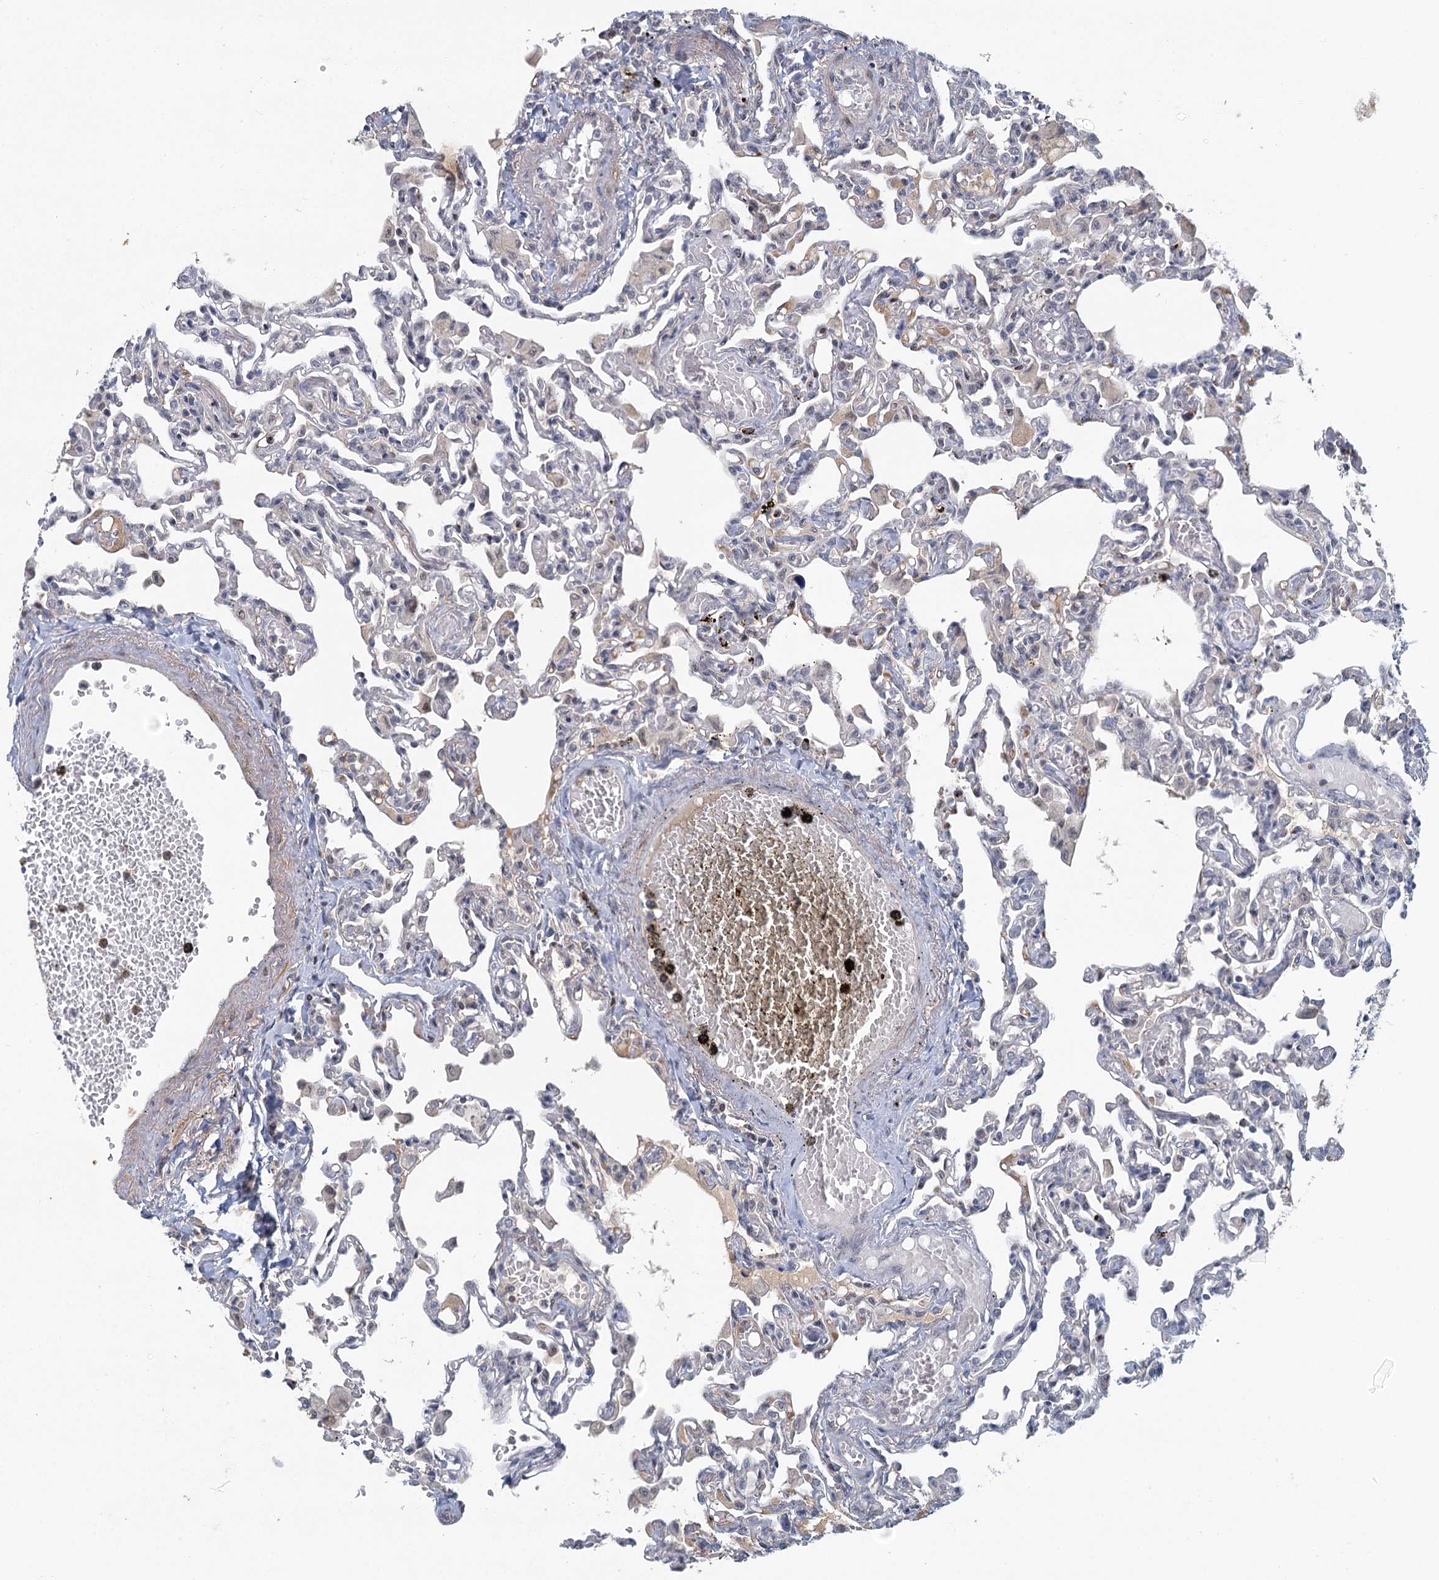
{"staining": {"intensity": "weak", "quantity": "<25%", "location": "nuclear"}, "tissue": "lung", "cell_type": "Alveolar cells", "image_type": "normal", "snomed": [{"axis": "morphology", "description": "Normal tissue, NOS"}, {"axis": "topography", "description": "Bronchus"}, {"axis": "topography", "description": "Lung"}], "caption": "A micrograph of lung stained for a protein demonstrates no brown staining in alveolar cells.", "gene": "GPATCH11", "patient": {"sex": "female", "age": 49}}